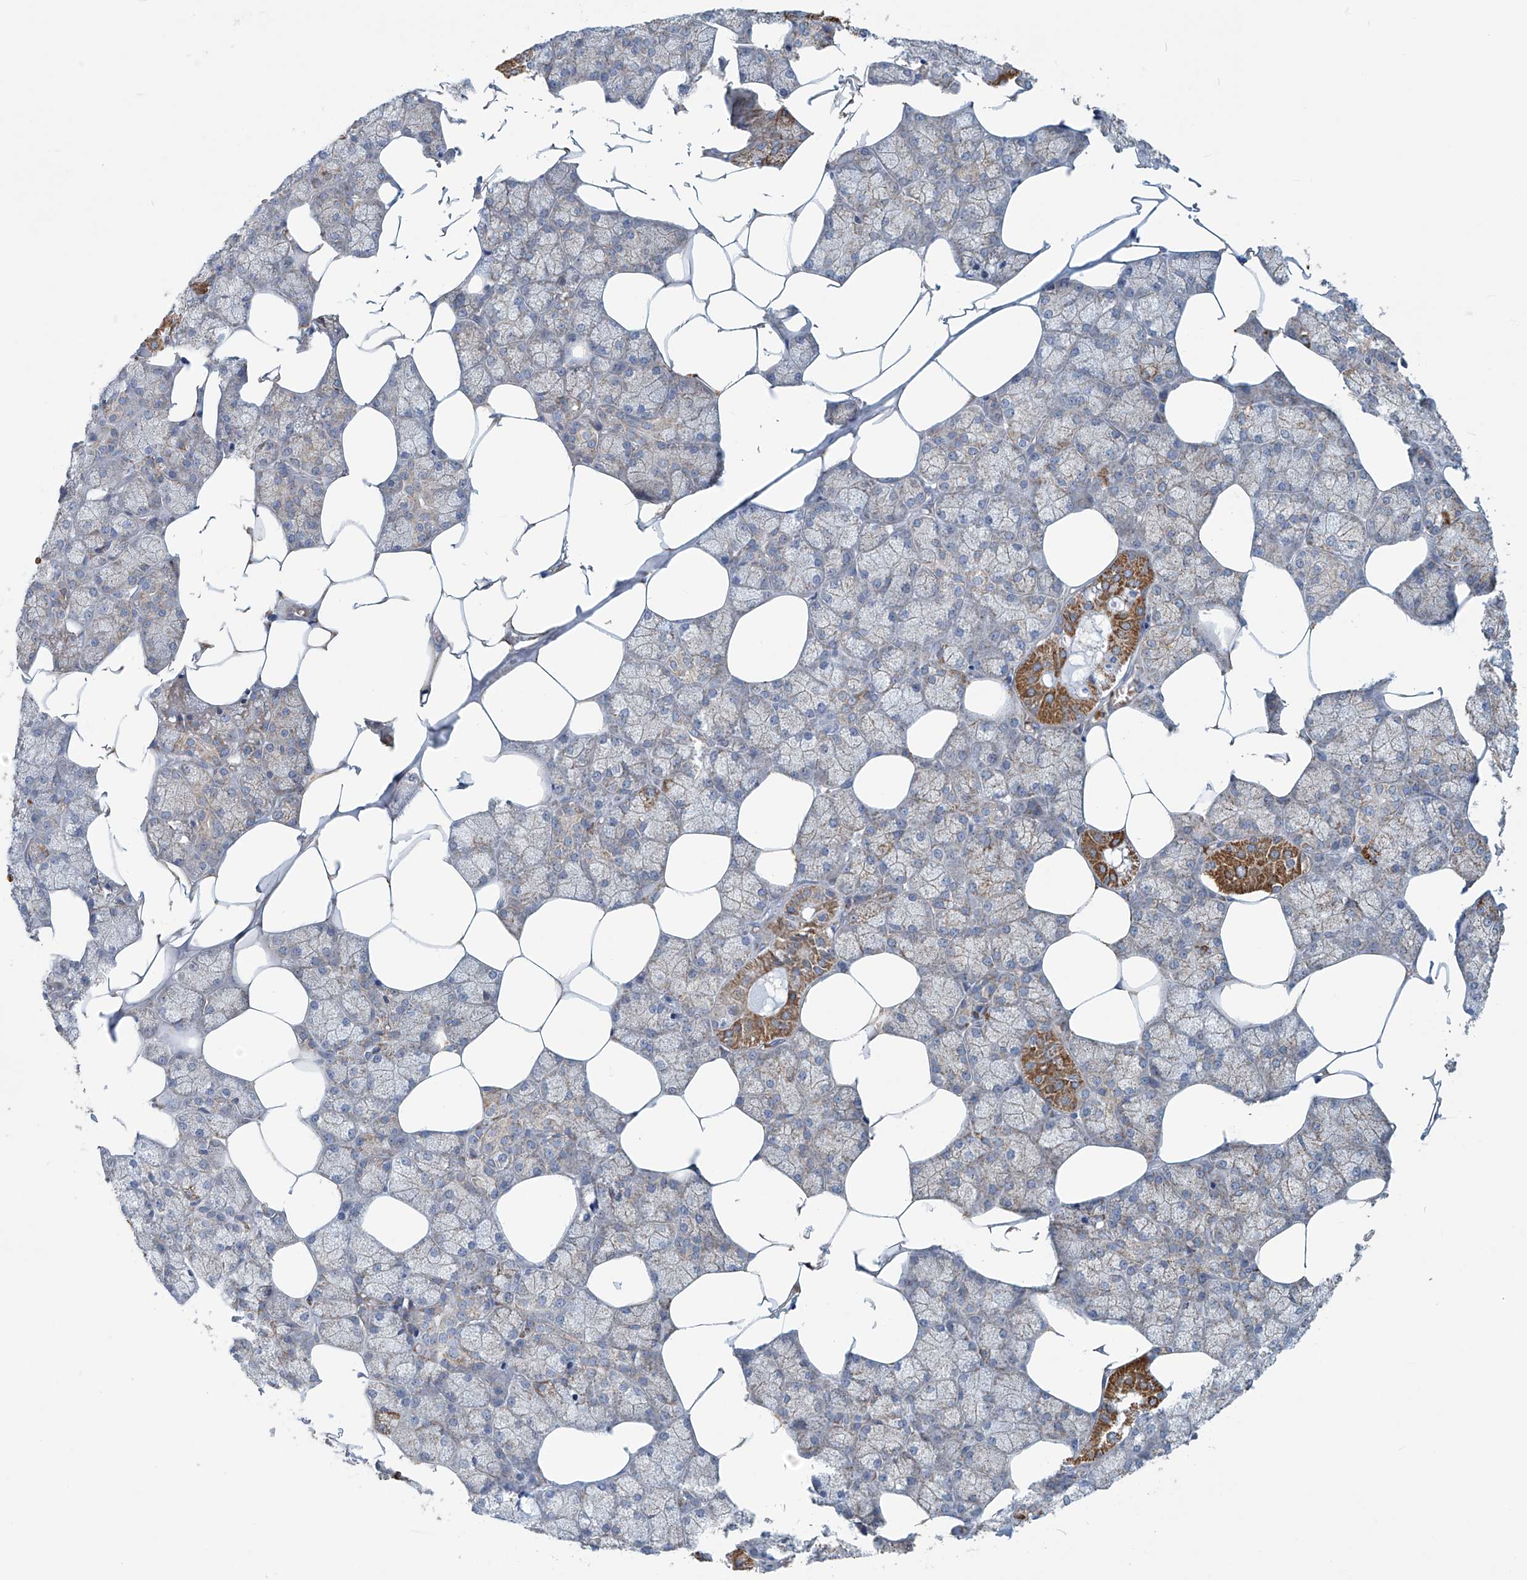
{"staining": {"intensity": "moderate", "quantity": "25%-75%", "location": "cytoplasmic/membranous"}, "tissue": "salivary gland", "cell_type": "Glandular cells", "image_type": "normal", "snomed": [{"axis": "morphology", "description": "Normal tissue, NOS"}, {"axis": "topography", "description": "Salivary gland"}], "caption": "A brown stain shows moderate cytoplasmic/membranous positivity of a protein in glandular cells of benign human salivary gland. Nuclei are stained in blue.", "gene": "COMMD1", "patient": {"sex": "male", "age": 62}}